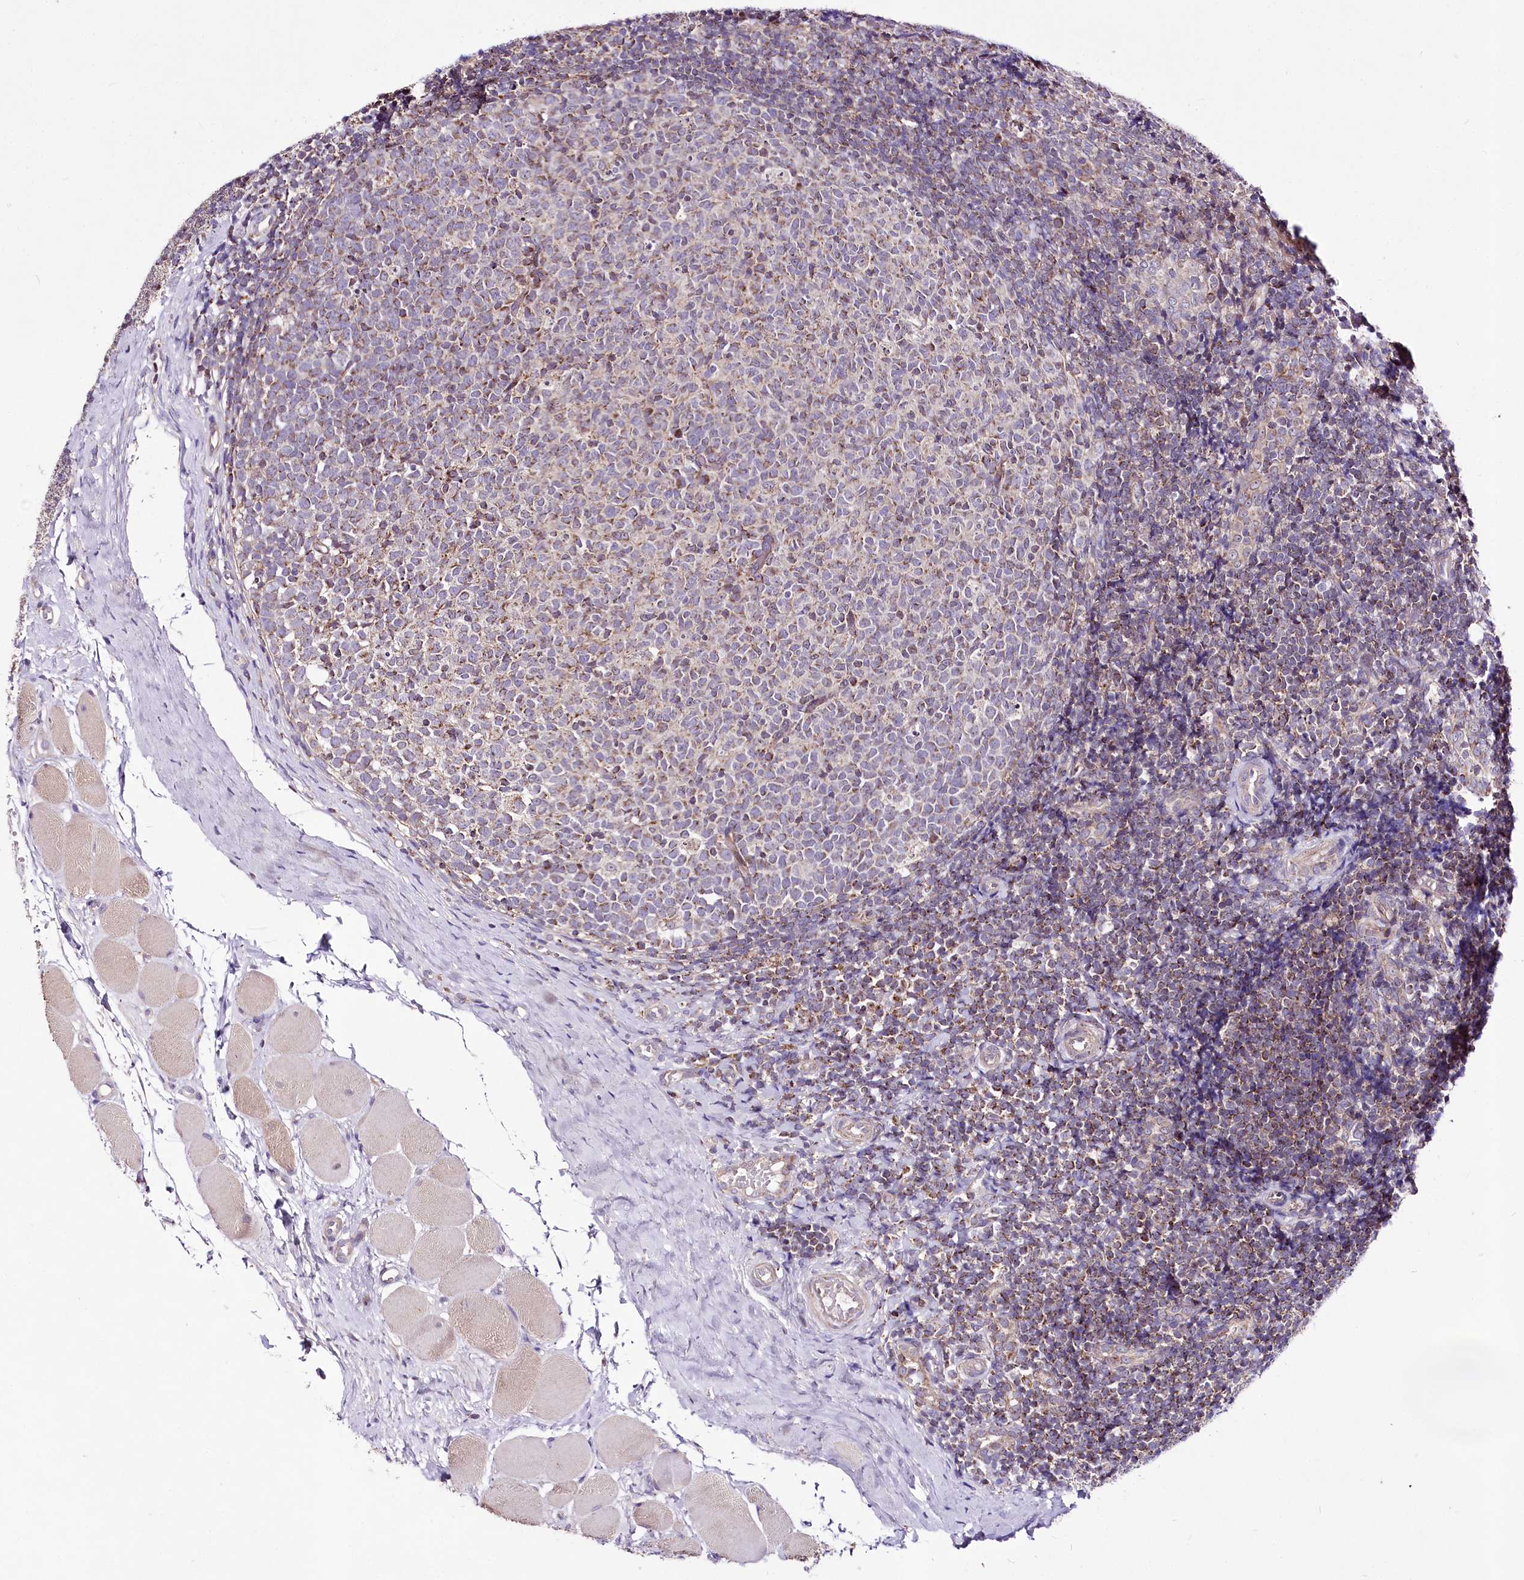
{"staining": {"intensity": "moderate", "quantity": "<25%", "location": "cytoplasmic/membranous"}, "tissue": "tonsil", "cell_type": "Germinal center cells", "image_type": "normal", "snomed": [{"axis": "morphology", "description": "Normal tissue, NOS"}, {"axis": "topography", "description": "Tonsil"}], "caption": "High-power microscopy captured an immunohistochemistry (IHC) micrograph of benign tonsil, revealing moderate cytoplasmic/membranous expression in about <25% of germinal center cells.", "gene": "ATE1", "patient": {"sex": "female", "age": 19}}